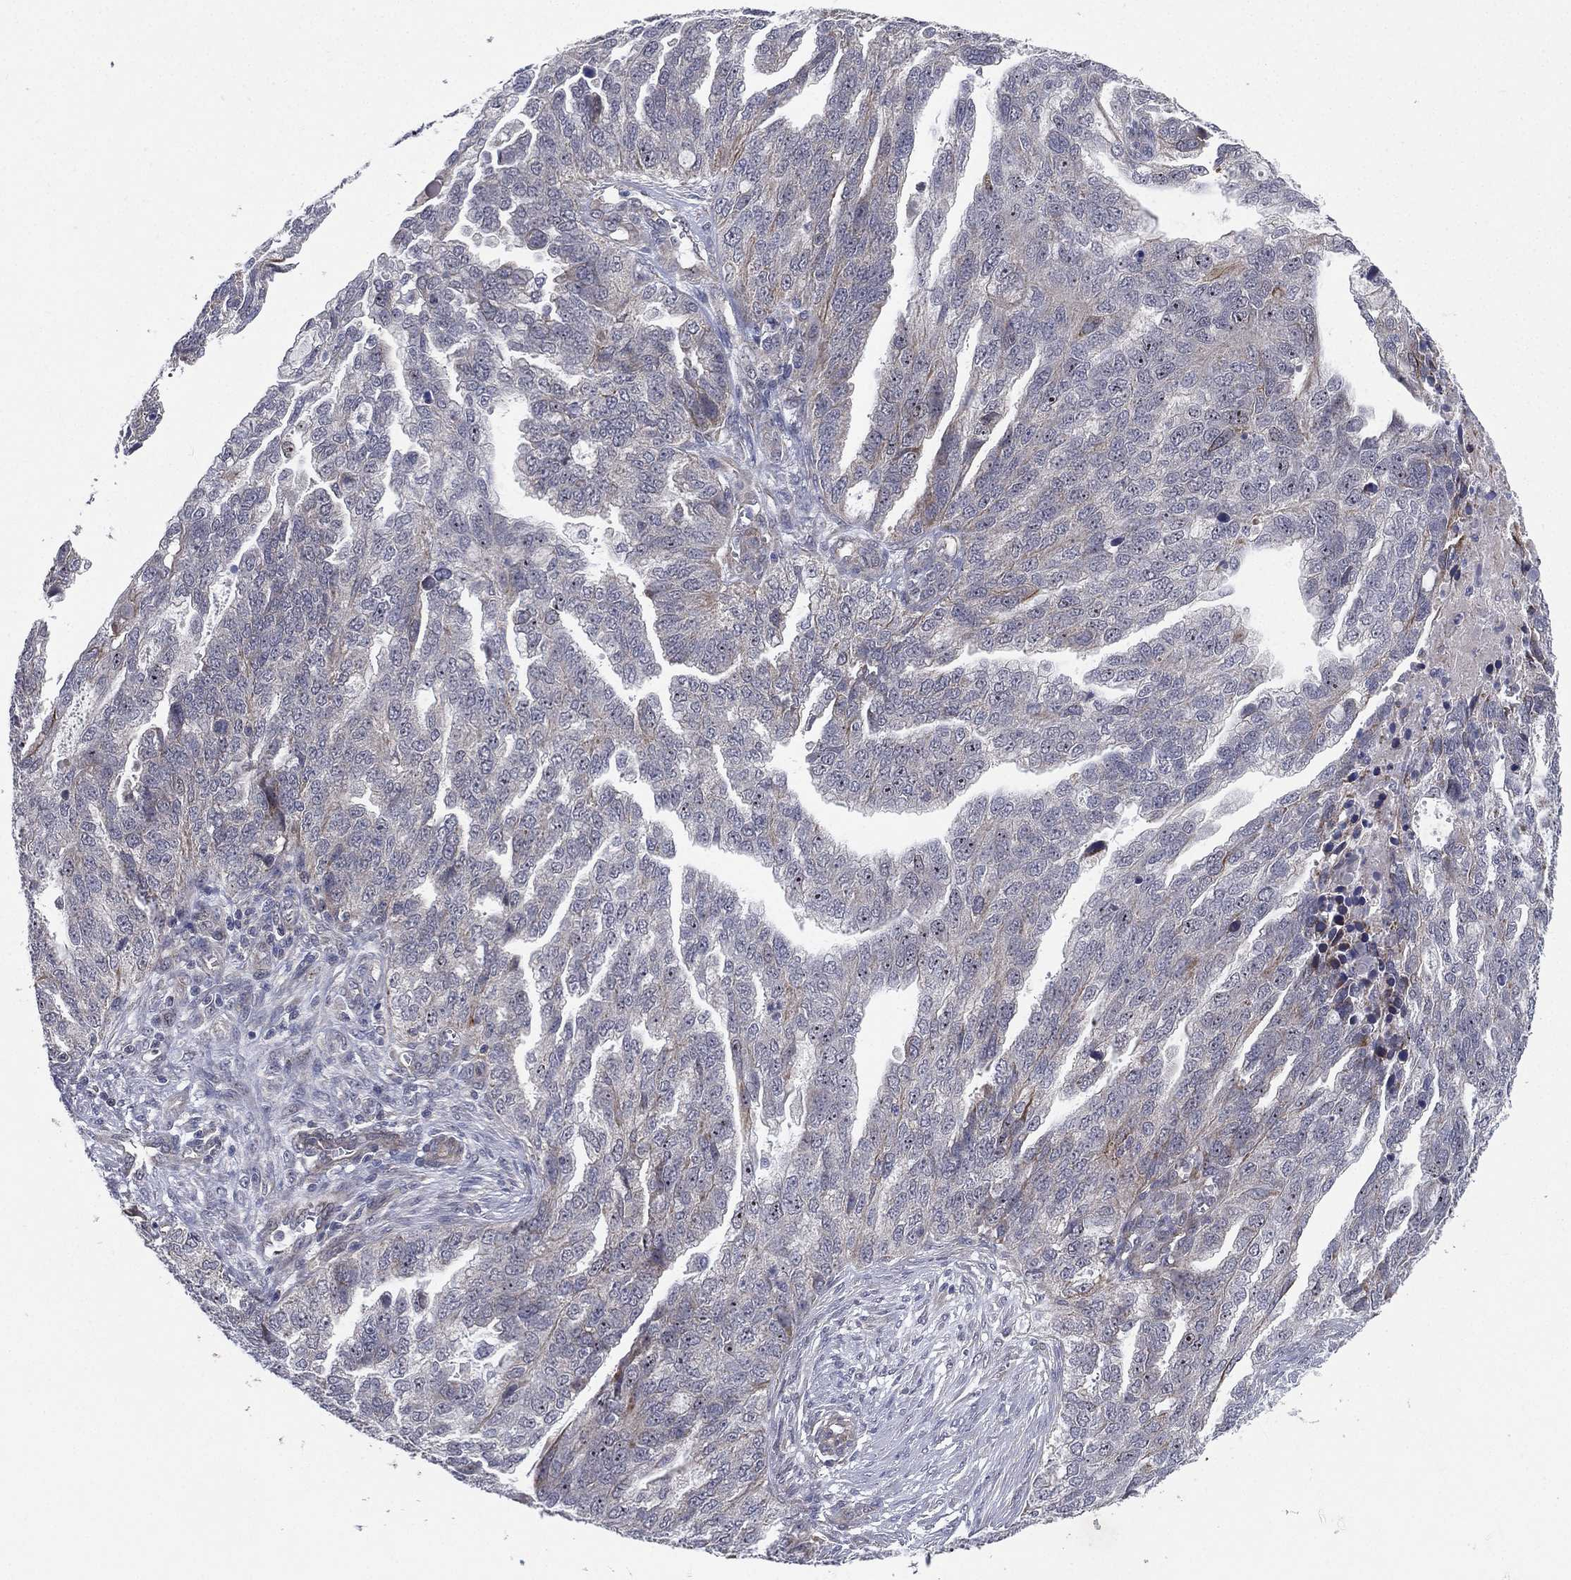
{"staining": {"intensity": "negative", "quantity": "none", "location": "none"}, "tissue": "ovarian cancer", "cell_type": "Tumor cells", "image_type": "cancer", "snomed": [{"axis": "morphology", "description": "Cystadenocarcinoma, serous, NOS"}, {"axis": "topography", "description": "Ovary"}], "caption": "There is no significant staining in tumor cells of serous cystadenocarcinoma (ovarian).", "gene": "KAT14", "patient": {"sex": "female", "age": 51}}